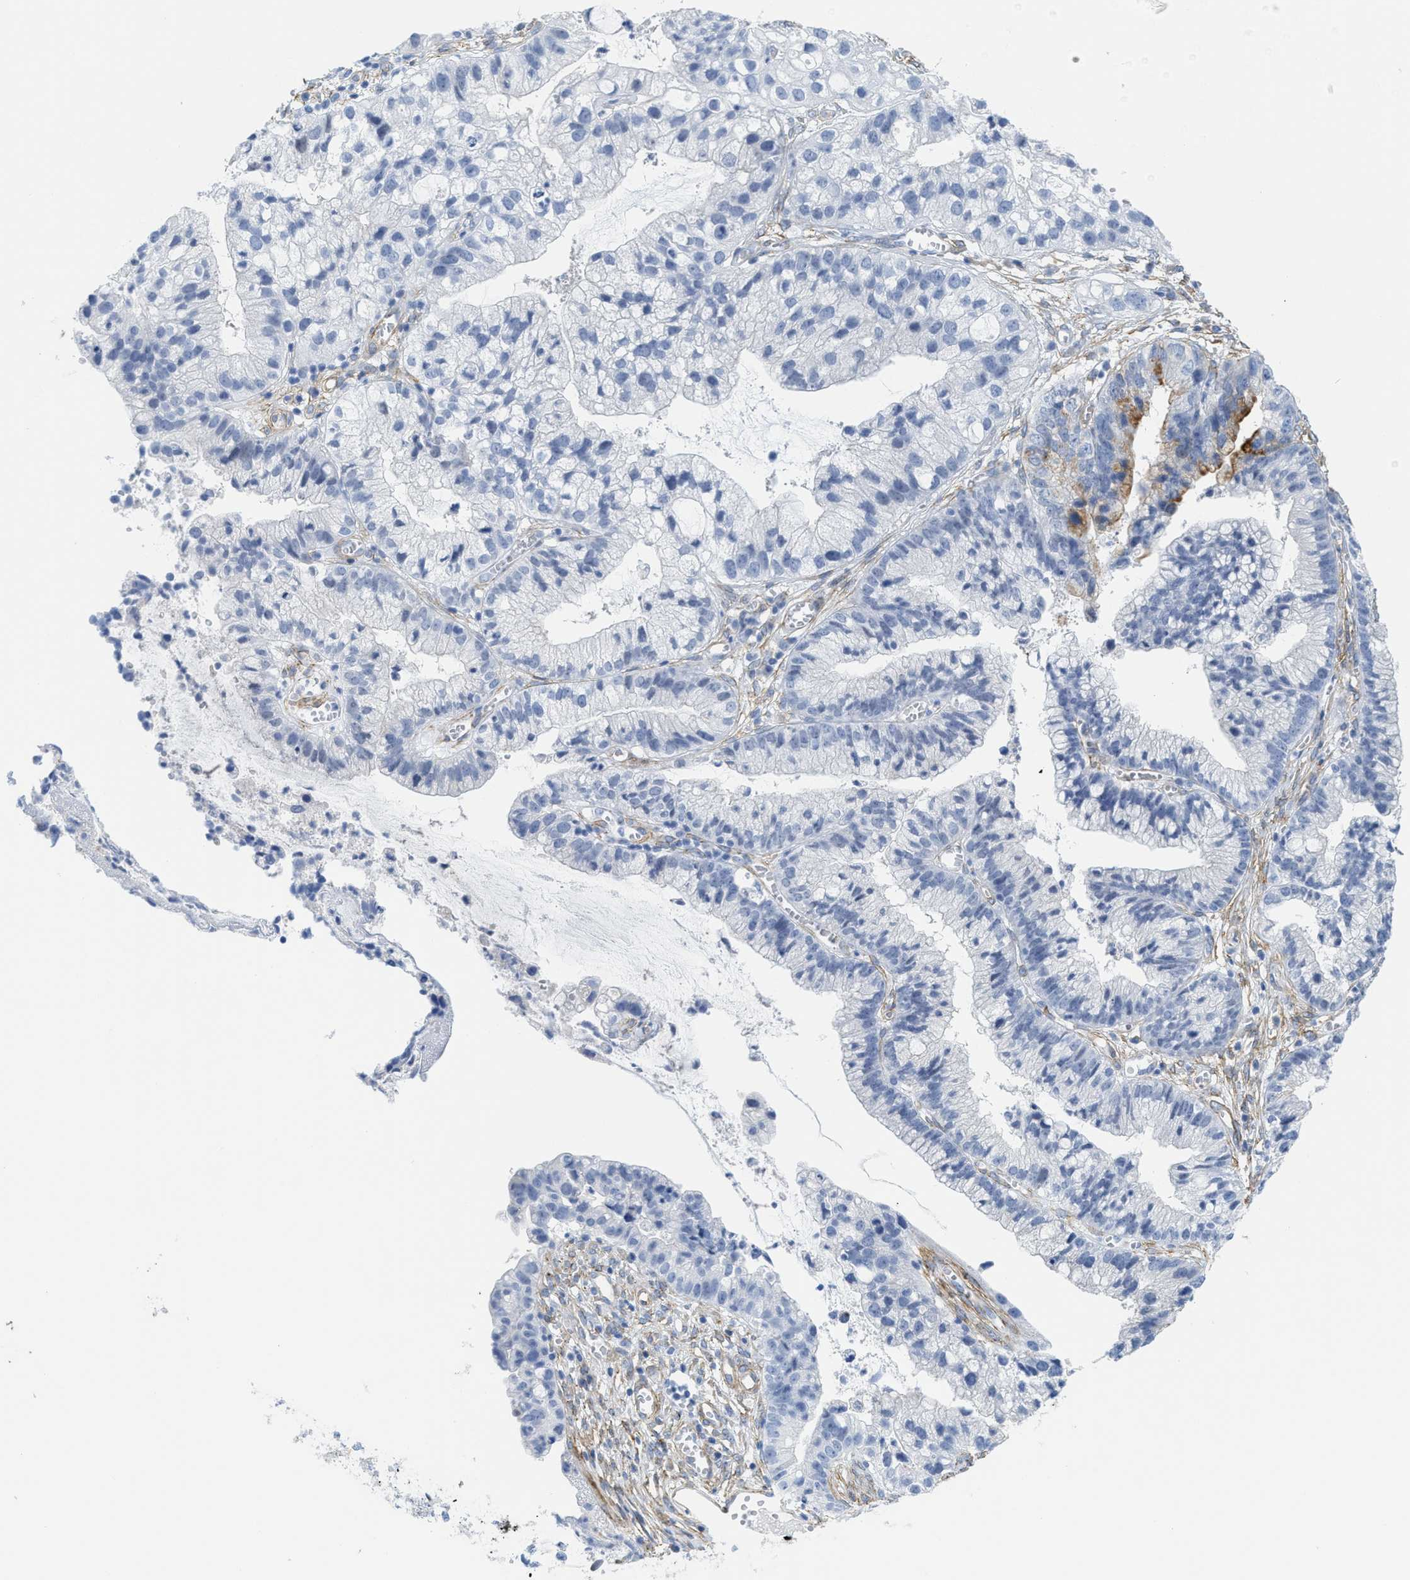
{"staining": {"intensity": "moderate", "quantity": "<25%", "location": "cytoplasmic/membranous"}, "tissue": "cervical cancer", "cell_type": "Tumor cells", "image_type": "cancer", "snomed": [{"axis": "morphology", "description": "Adenocarcinoma, NOS"}, {"axis": "topography", "description": "Cervix"}], "caption": "The histopathology image exhibits immunohistochemical staining of cervical adenocarcinoma. There is moderate cytoplasmic/membranous expression is identified in approximately <25% of tumor cells. (brown staining indicates protein expression, while blue staining denotes nuclei).", "gene": "TUB", "patient": {"sex": "female", "age": 44}}